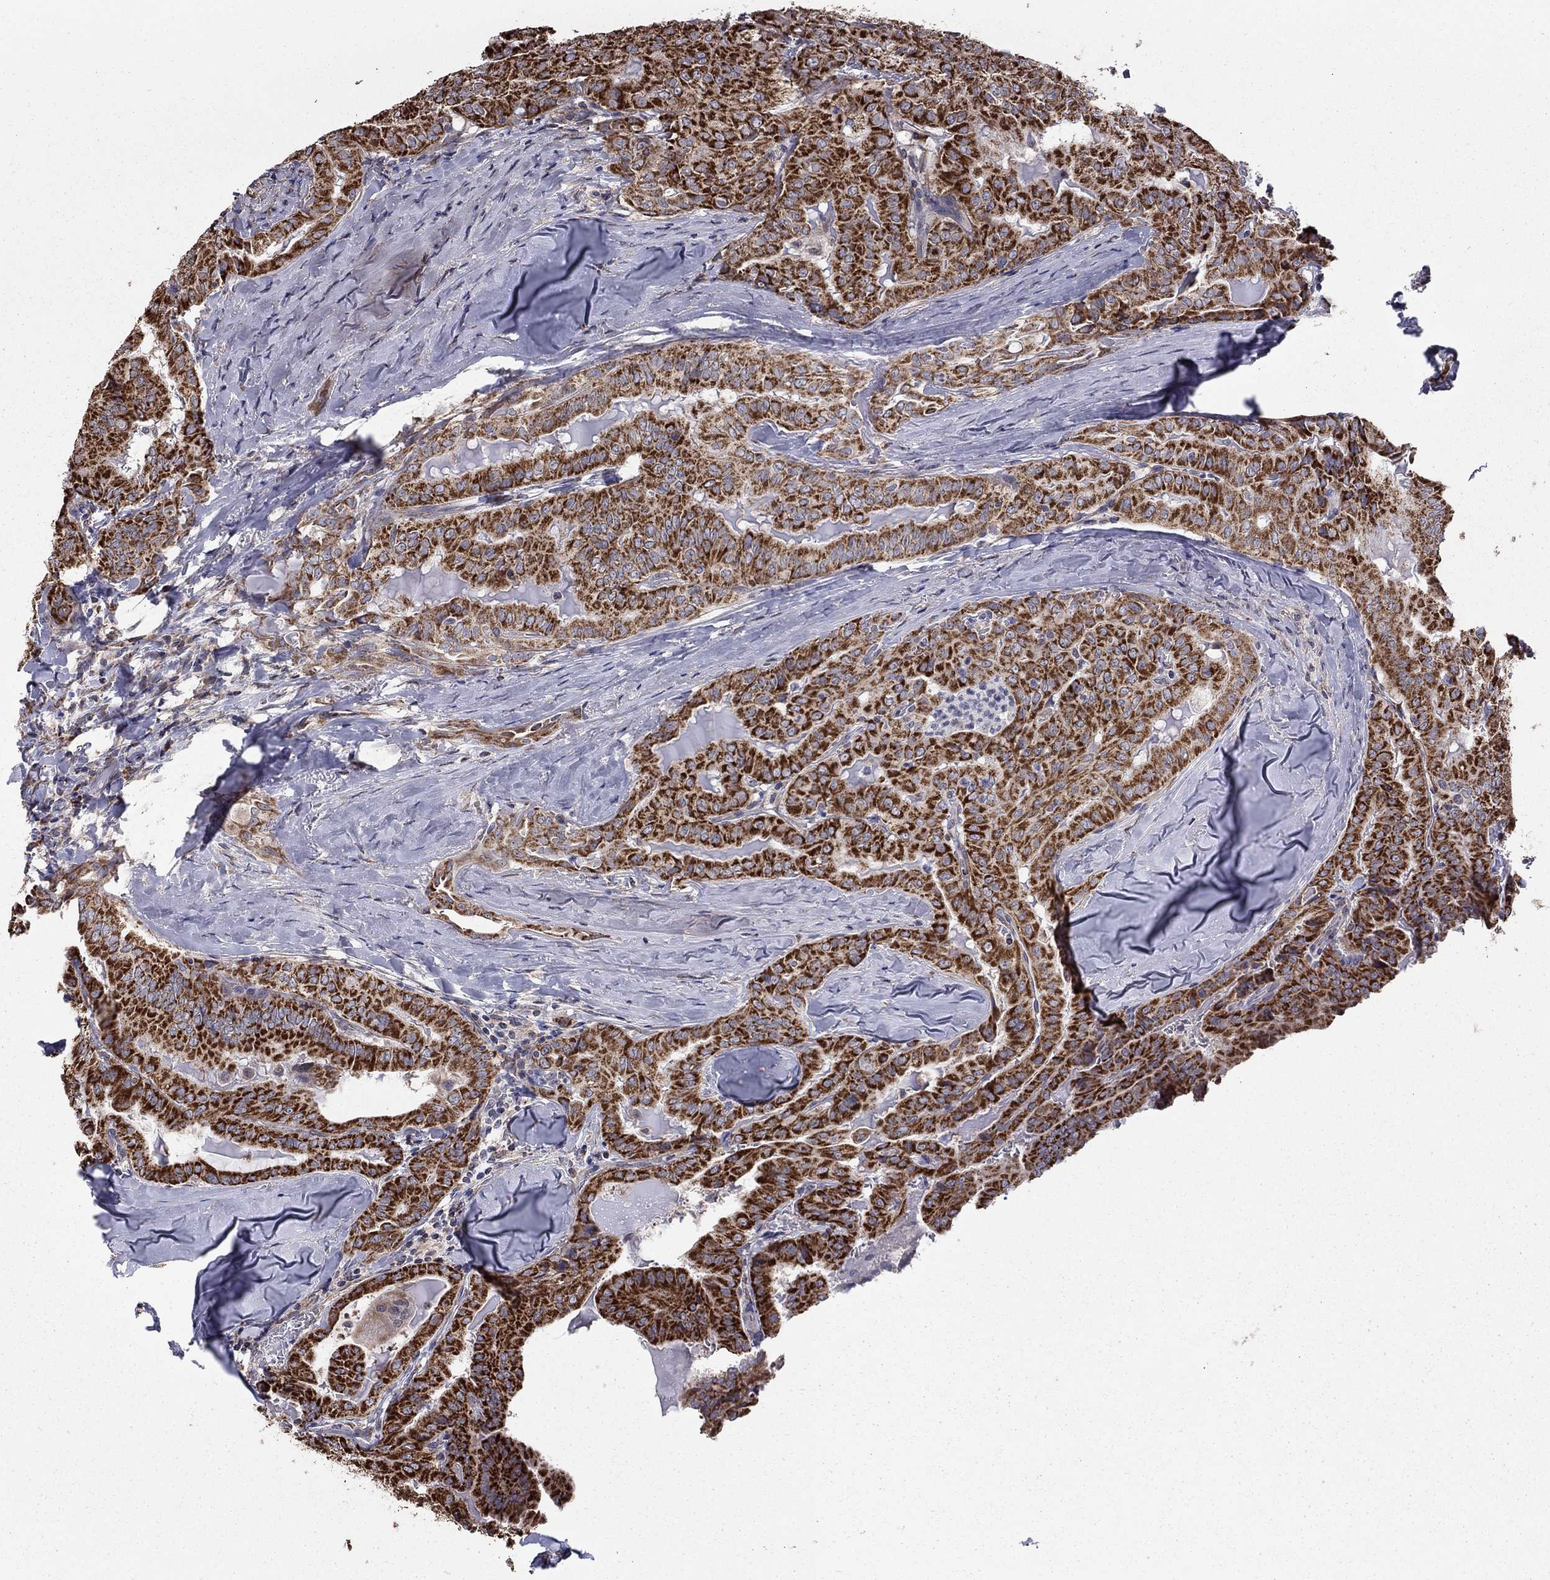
{"staining": {"intensity": "strong", "quantity": ">75%", "location": "cytoplasmic/membranous"}, "tissue": "thyroid cancer", "cell_type": "Tumor cells", "image_type": "cancer", "snomed": [{"axis": "morphology", "description": "Papillary adenocarcinoma, NOS"}, {"axis": "topography", "description": "Thyroid gland"}], "caption": "Protein staining reveals strong cytoplasmic/membranous staining in about >75% of tumor cells in papillary adenocarcinoma (thyroid).", "gene": "NKIRAS1", "patient": {"sex": "female", "age": 68}}